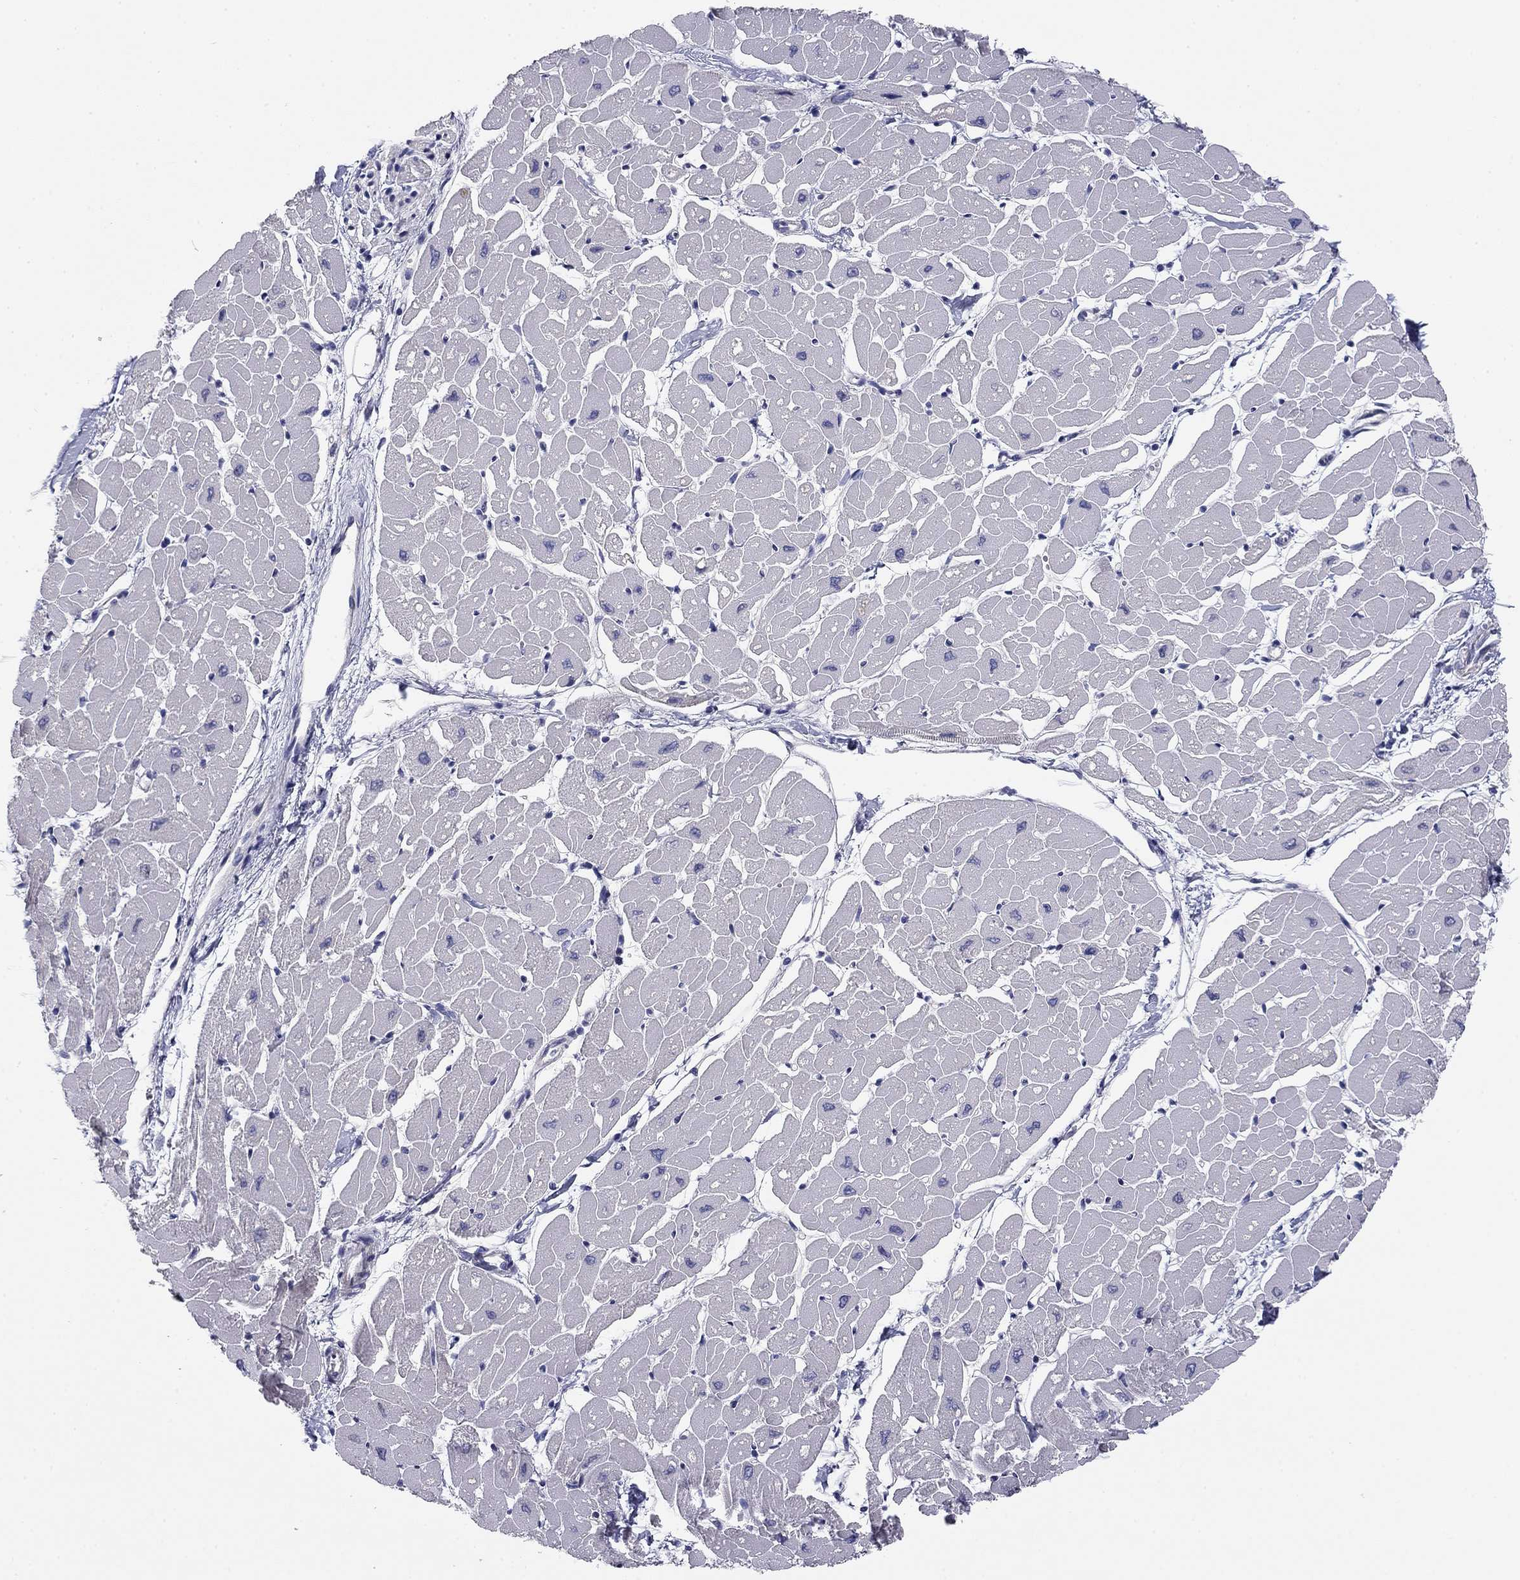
{"staining": {"intensity": "negative", "quantity": "none", "location": "none"}, "tissue": "heart muscle", "cell_type": "Cardiomyocytes", "image_type": "normal", "snomed": [{"axis": "morphology", "description": "Normal tissue, NOS"}, {"axis": "topography", "description": "Heart"}], "caption": "High power microscopy photomicrograph of an IHC histopathology image of benign heart muscle, revealing no significant staining in cardiomyocytes.", "gene": "SEPTIN3", "patient": {"sex": "male", "age": 57}}